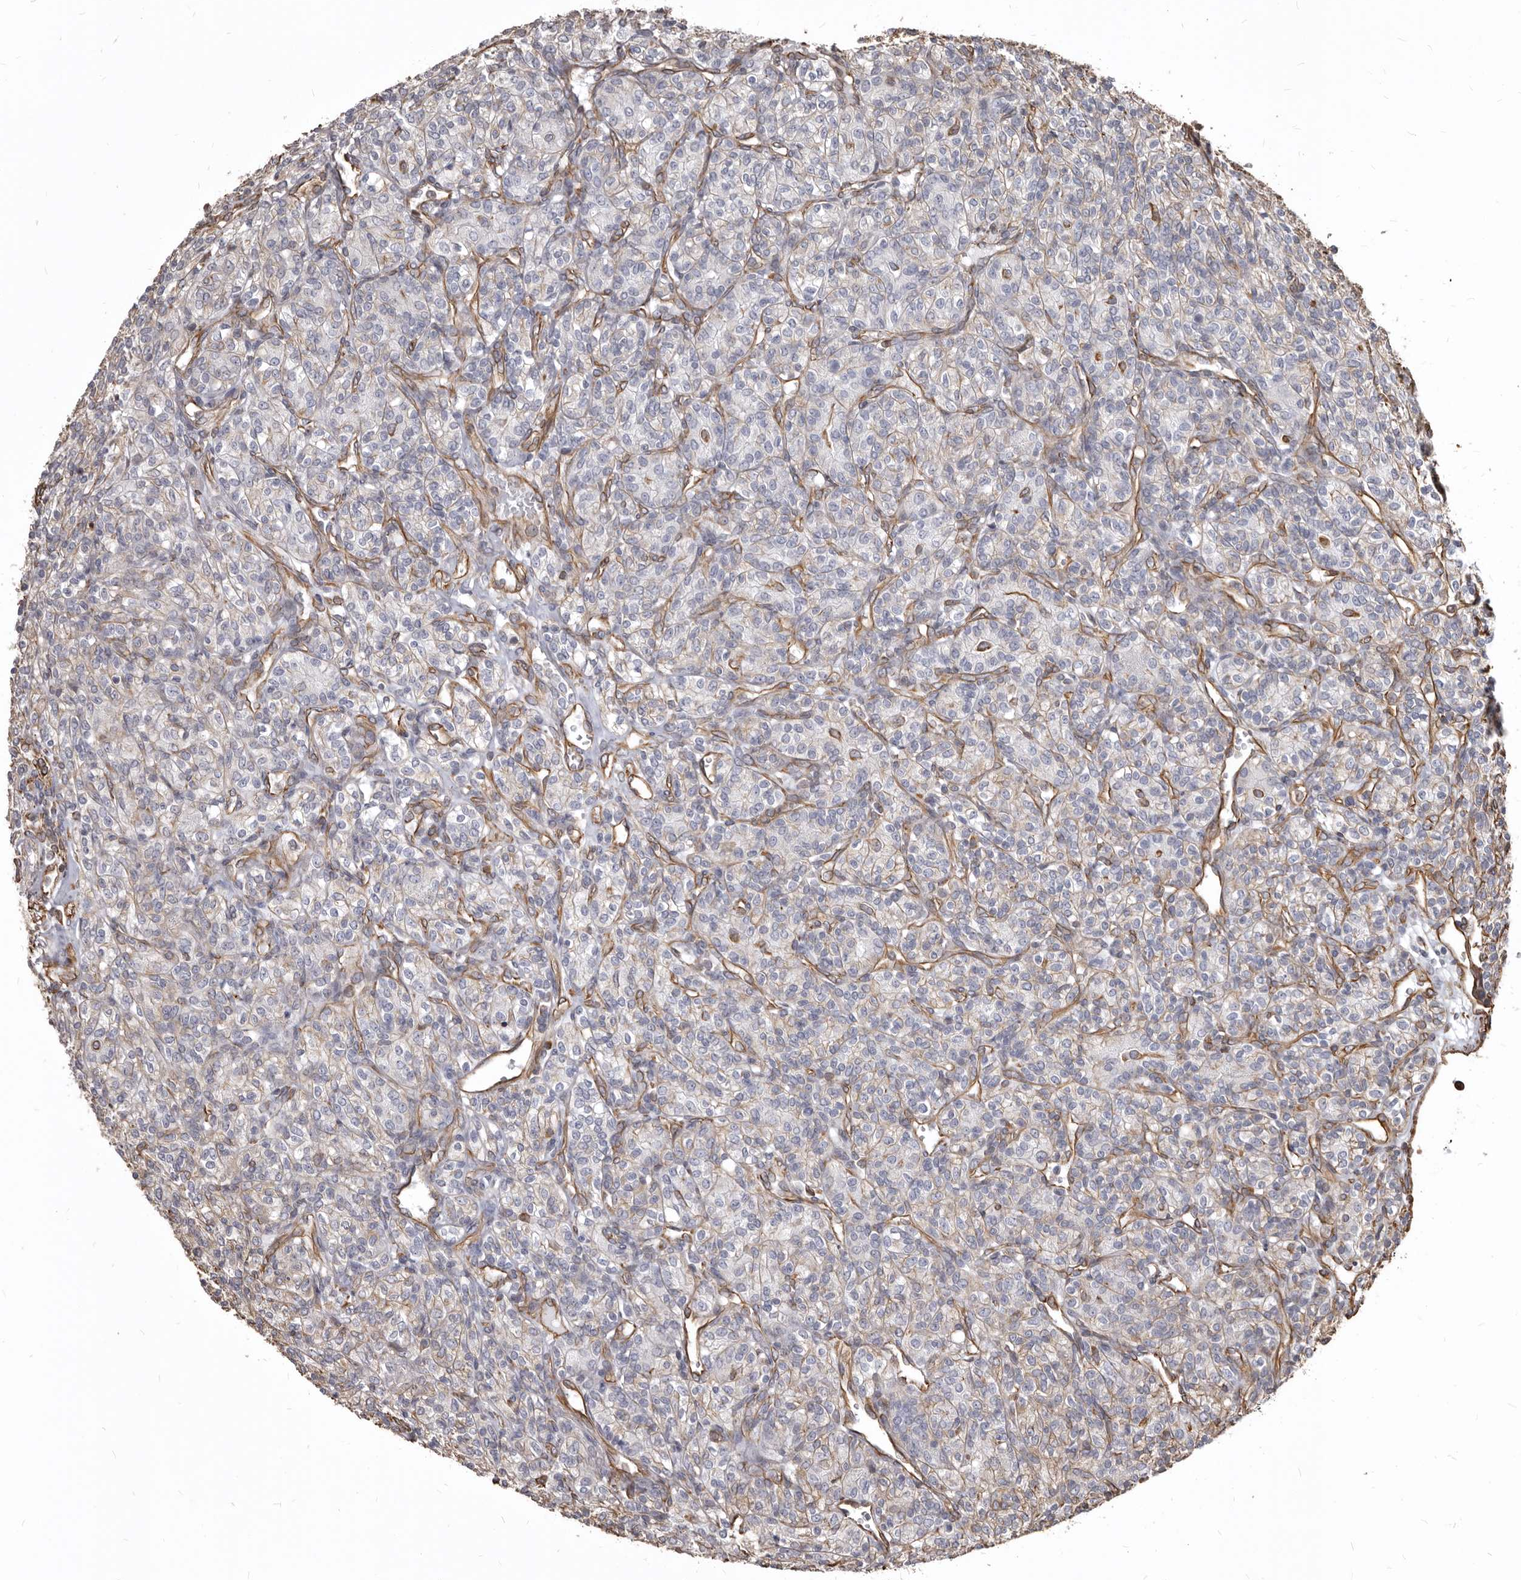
{"staining": {"intensity": "negative", "quantity": "none", "location": "none"}, "tissue": "renal cancer", "cell_type": "Tumor cells", "image_type": "cancer", "snomed": [{"axis": "morphology", "description": "Adenocarcinoma, NOS"}, {"axis": "topography", "description": "Kidney"}], "caption": "This is an immunohistochemistry (IHC) histopathology image of human renal cancer (adenocarcinoma). There is no staining in tumor cells.", "gene": "MTURN", "patient": {"sex": "male", "age": 77}}